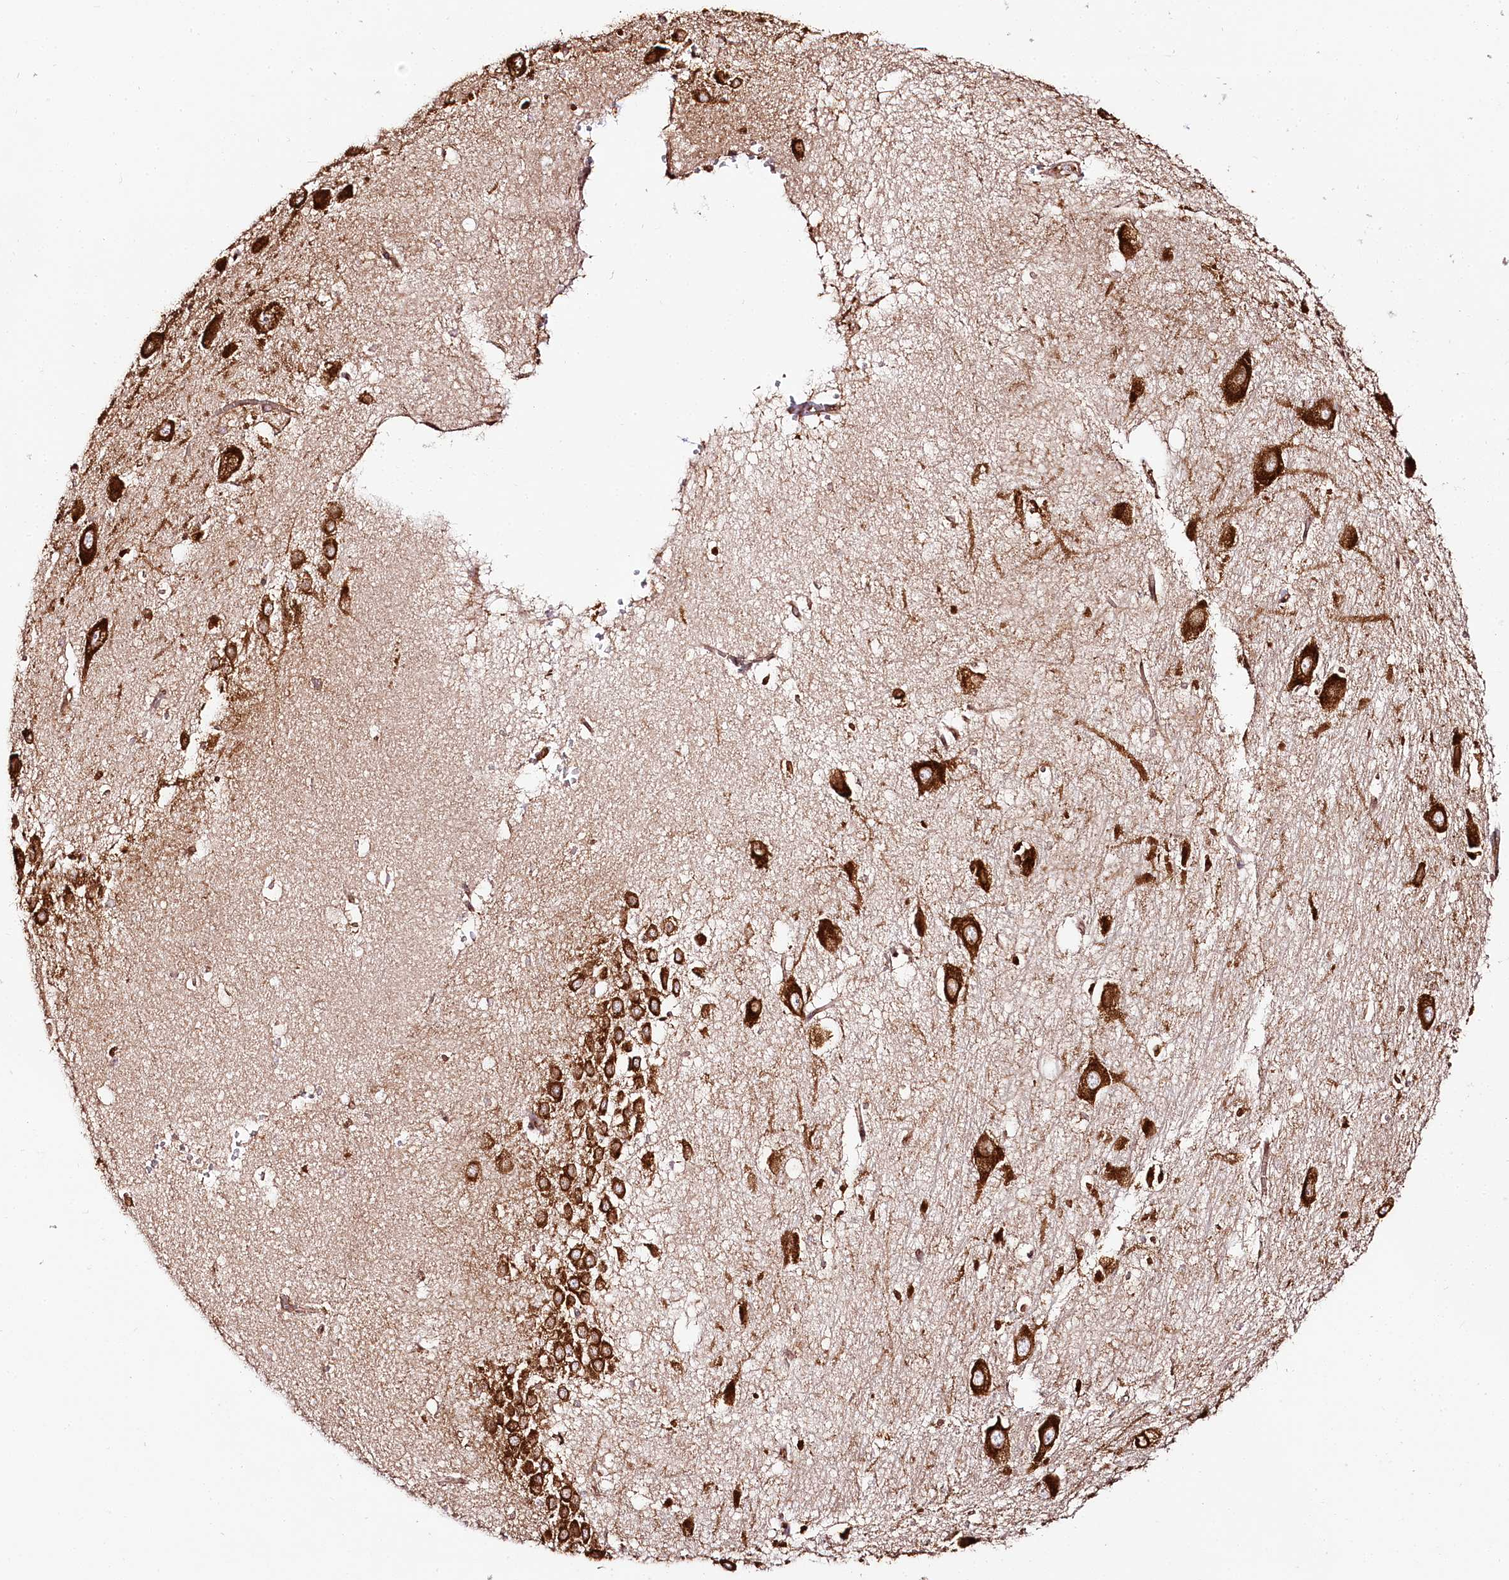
{"staining": {"intensity": "strong", "quantity": "25%-75%", "location": "cytoplasmic/membranous"}, "tissue": "hippocampus", "cell_type": "Glial cells", "image_type": "normal", "snomed": [{"axis": "morphology", "description": "Normal tissue, NOS"}, {"axis": "topography", "description": "Hippocampus"}], "caption": "Glial cells display high levels of strong cytoplasmic/membranous expression in approximately 25%-75% of cells in normal hippocampus.", "gene": "CNPY2", "patient": {"sex": "female", "age": 64}}